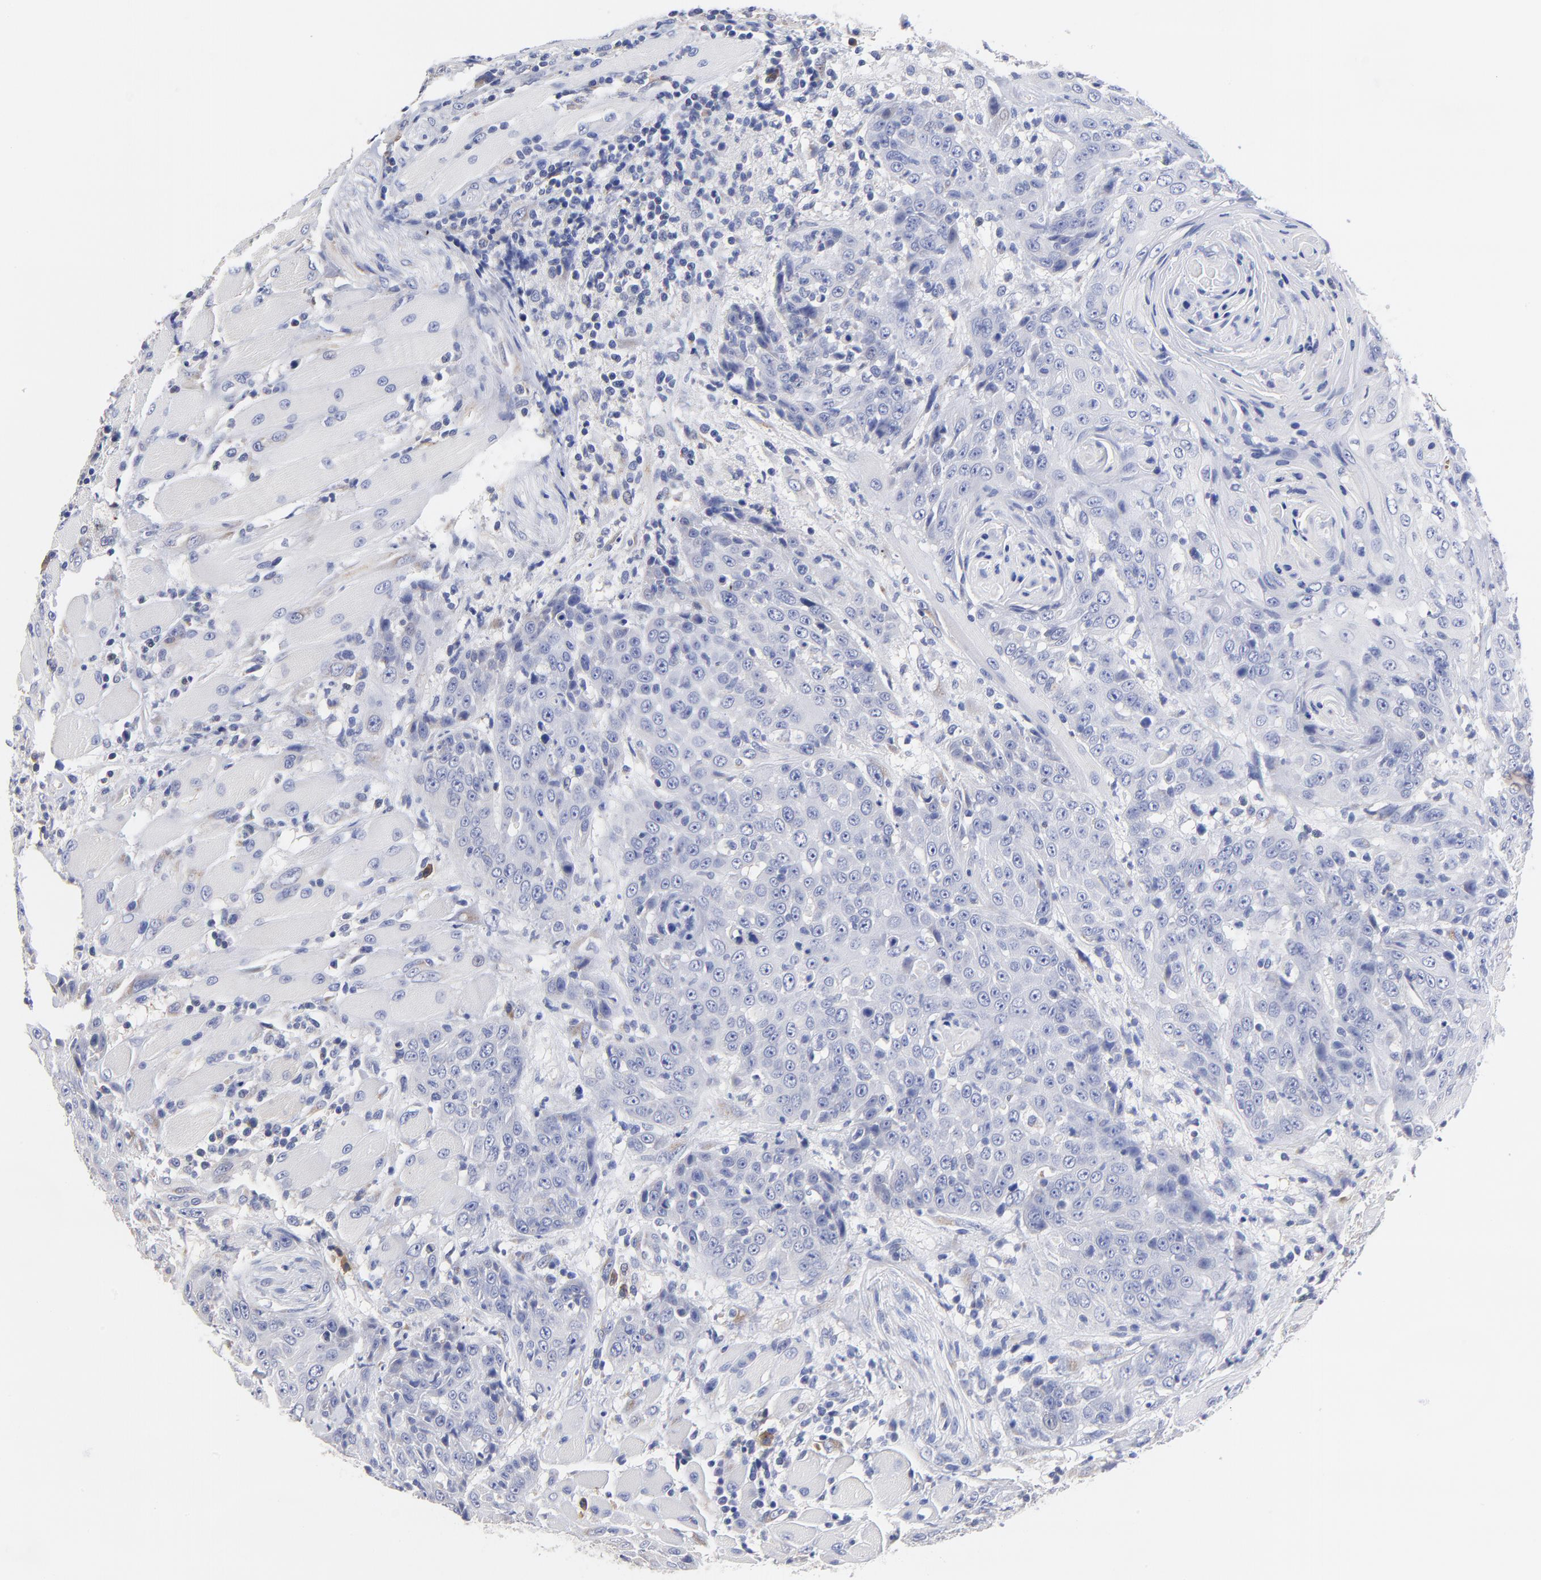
{"staining": {"intensity": "negative", "quantity": "none", "location": "none"}, "tissue": "head and neck cancer", "cell_type": "Tumor cells", "image_type": "cancer", "snomed": [{"axis": "morphology", "description": "Squamous cell carcinoma, NOS"}, {"axis": "topography", "description": "Head-Neck"}], "caption": "This is an immunohistochemistry image of human squamous cell carcinoma (head and neck). There is no staining in tumor cells.", "gene": "LAX1", "patient": {"sex": "female", "age": 84}}